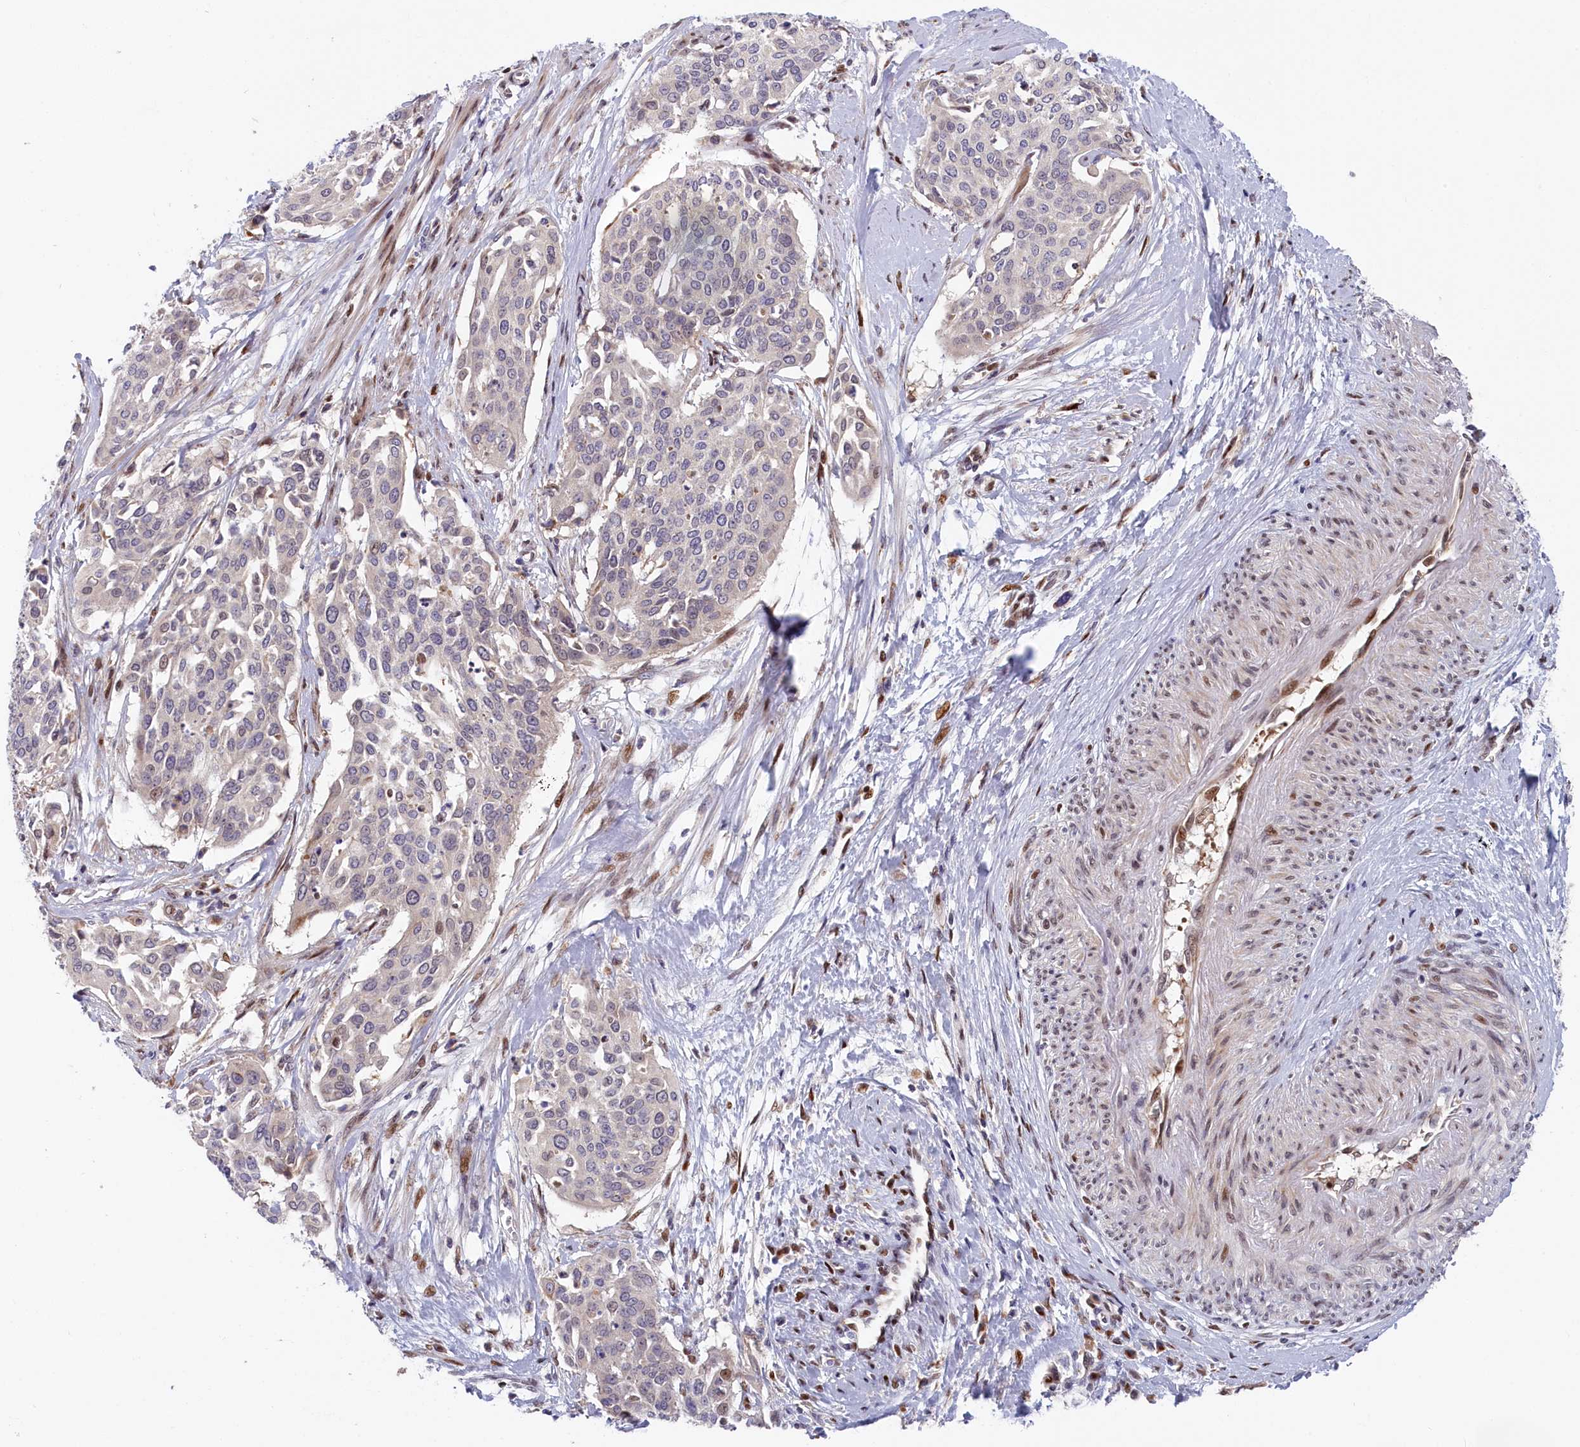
{"staining": {"intensity": "negative", "quantity": "none", "location": "none"}, "tissue": "cervical cancer", "cell_type": "Tumor cells", "image_type": "cancer", "snomed": [{"axis": "morphology", "description": "Squamous cell carcinoma, NOS"}, {"axis": "topography", "description": "Cervix"}], "caption": "This is an immunohistochemistry (IHC) histopathology image of cervical cancer (squamous cell carcinoma). There is no positivity in tumor cells.", "gene": "CHST12", "patient": {"sex": "female", "age": 44}}